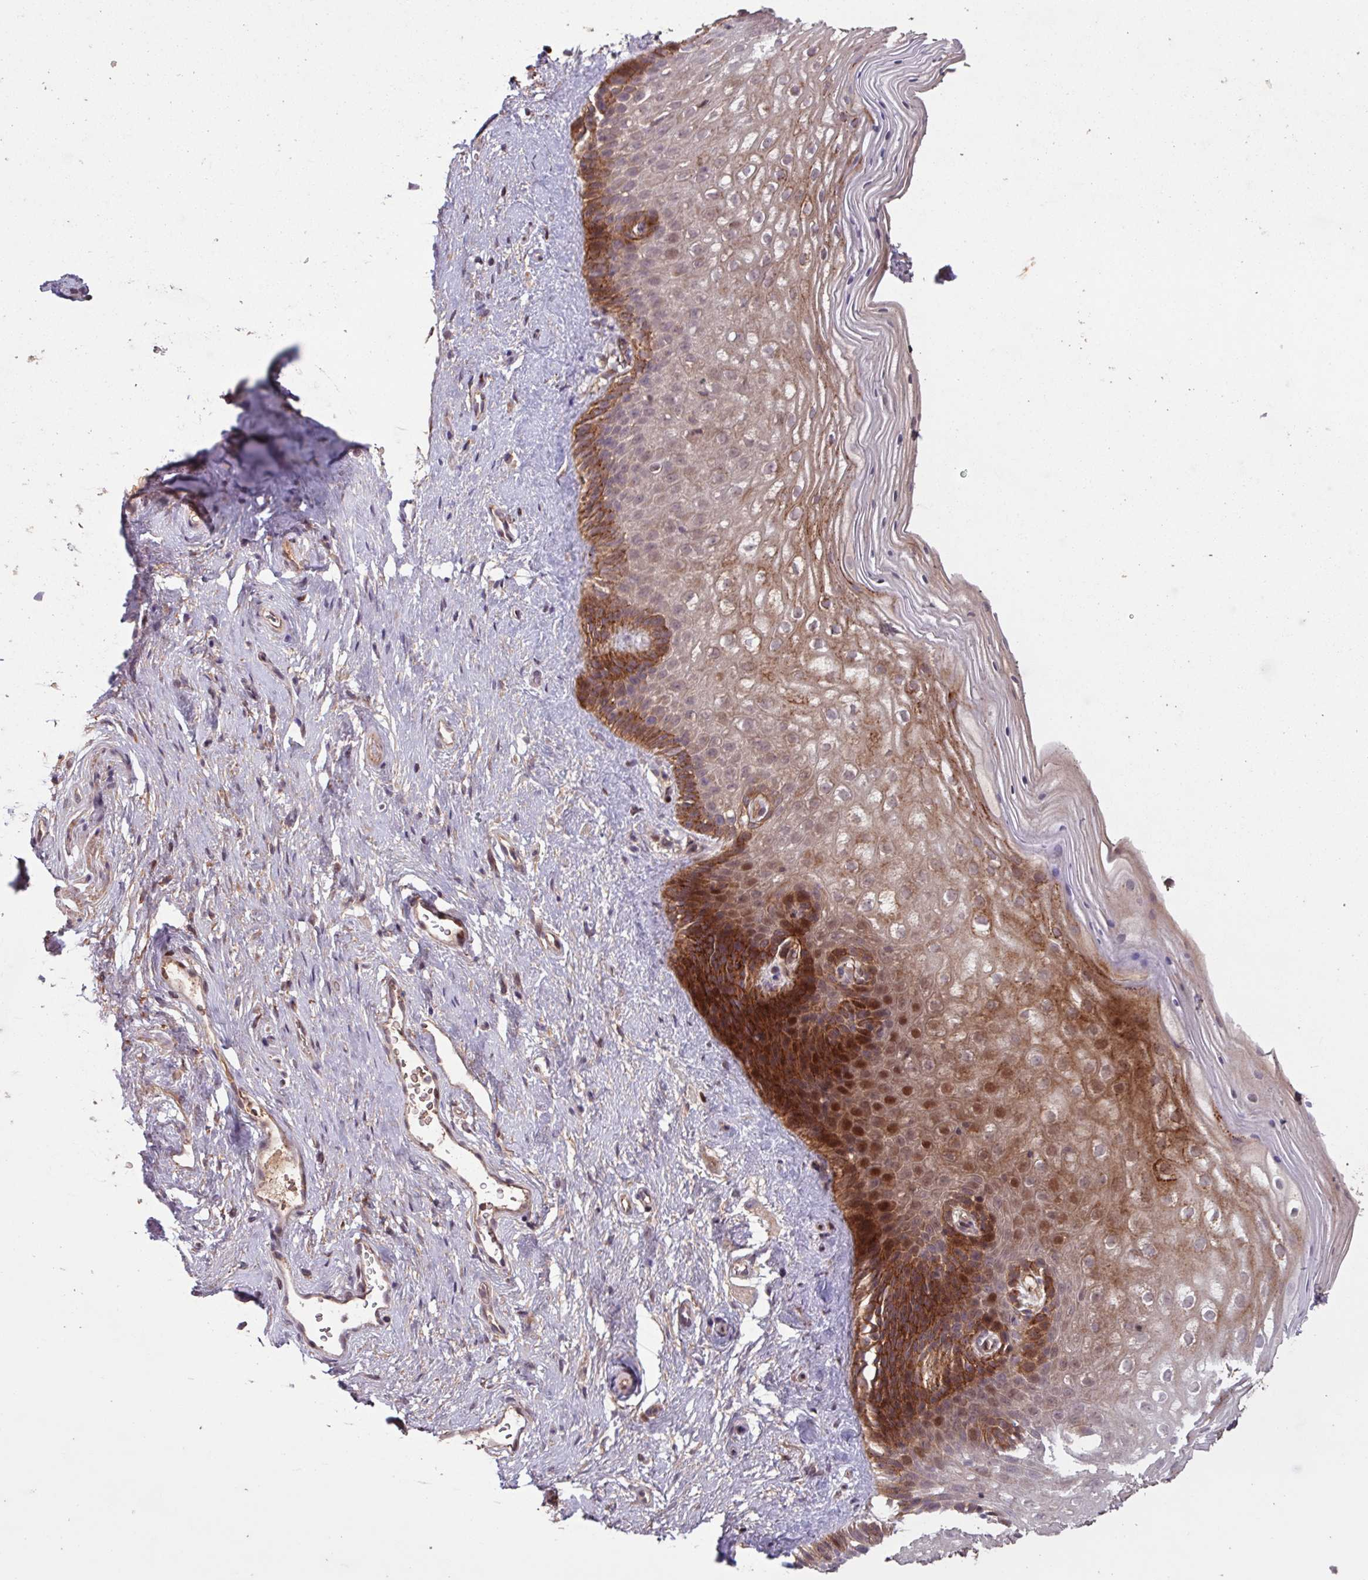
{"staining": {"intensity": "strong", "quantity": "25%-75%", "location": "cytoplasmic/membranous,nuclear"}, "tissue": "vagina", "cell_type": "Squamous epithelial cells", "image_type": "normal", "snomed": [{"axis": "morphology", "description": "Normal tissue, NOS"}, {"axis": "topography", "description": "Vagina"}], "caption": "Protein staining of benign vagina displays strong cytoplasmic/membranous,nuclear expression in approximately 25%-75% of squamous epithelial cells.", "gene": "TMEM88", "patient": {"sex": "female", "age": 47}}